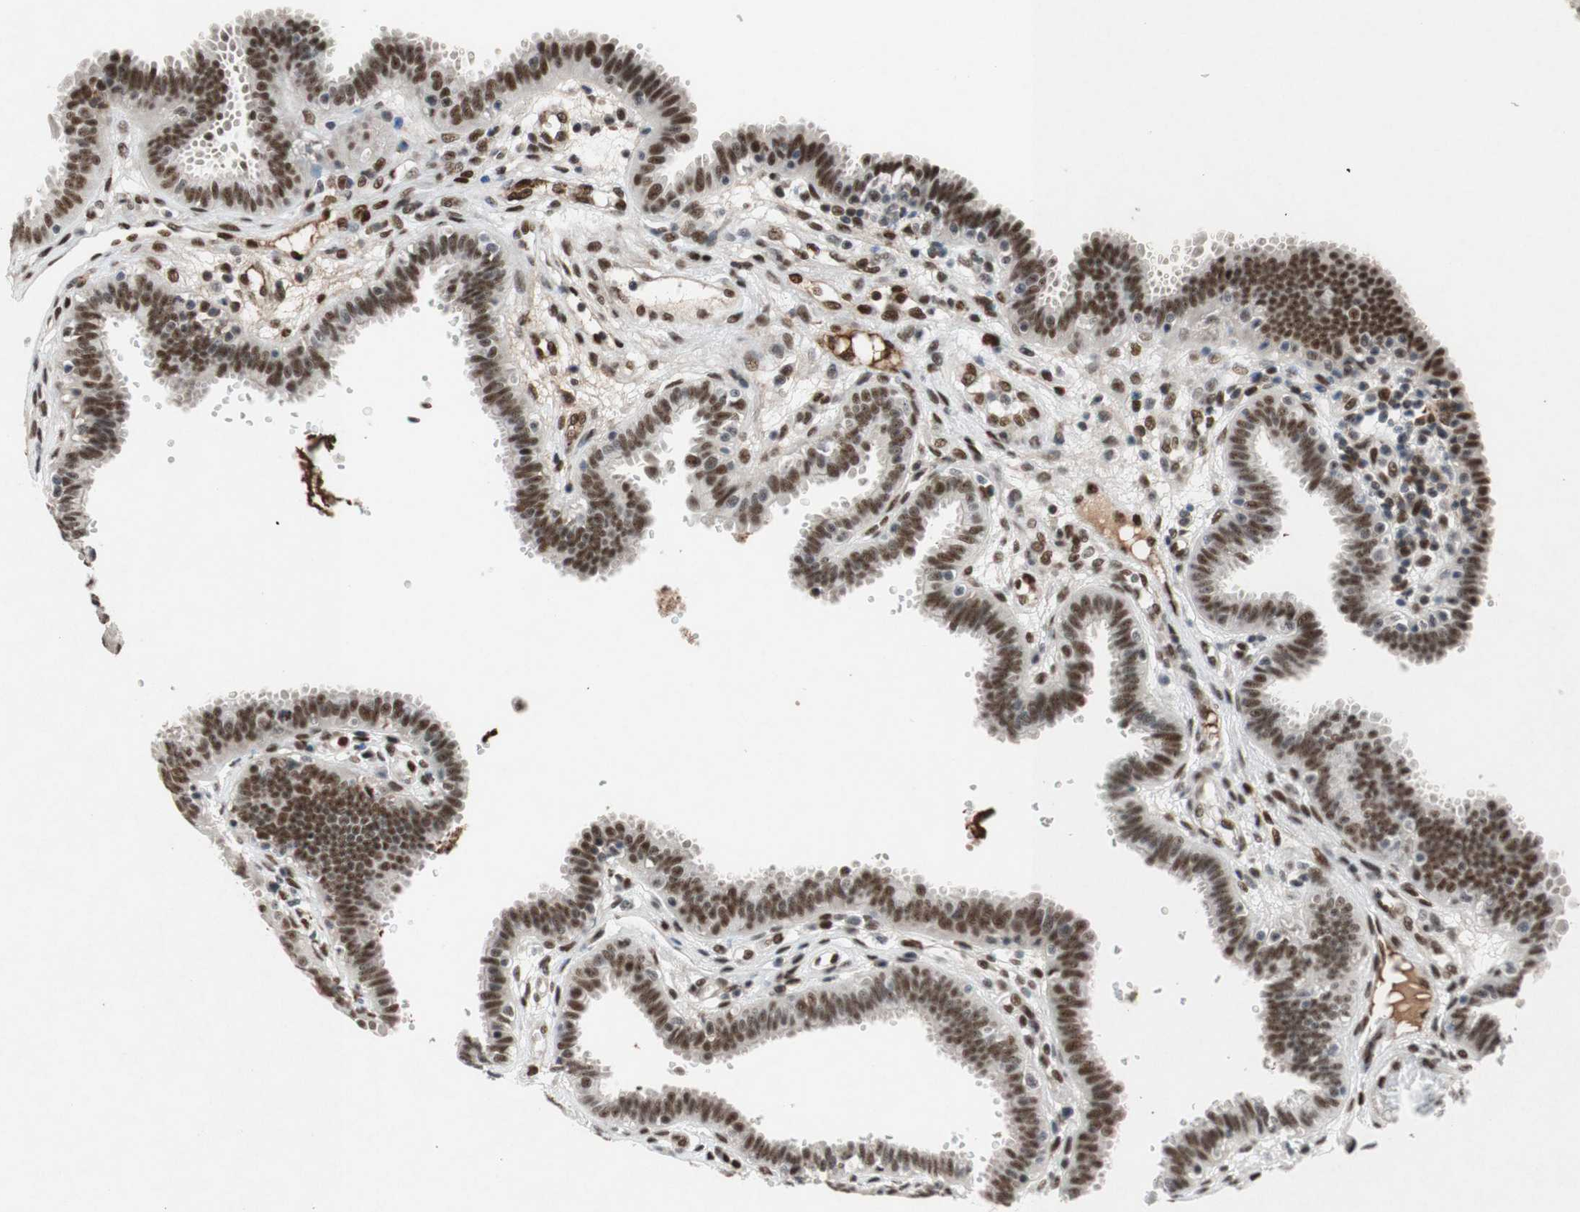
{"staining": {"intensity": "moderate", "quantity": ">75%", "location": "nuclear"}, "tissue": "fallopian tube", "cell_type": "Glandular cells", "image_type": "normal", "snomed": [{"axis": "morphology", "description": "Normal tissue, NOS"}, {"axis": "topography", "description": "Fallopian tube"}], "caption": "This histopathology image shows immunohistochemistry (IHC) staining of unremarkable fallopian tube, with medium moderate nuclear staining in about >75% of glandular cells.", "gene": "TLE1", "patient": {"sex": "female", "age": 32}}